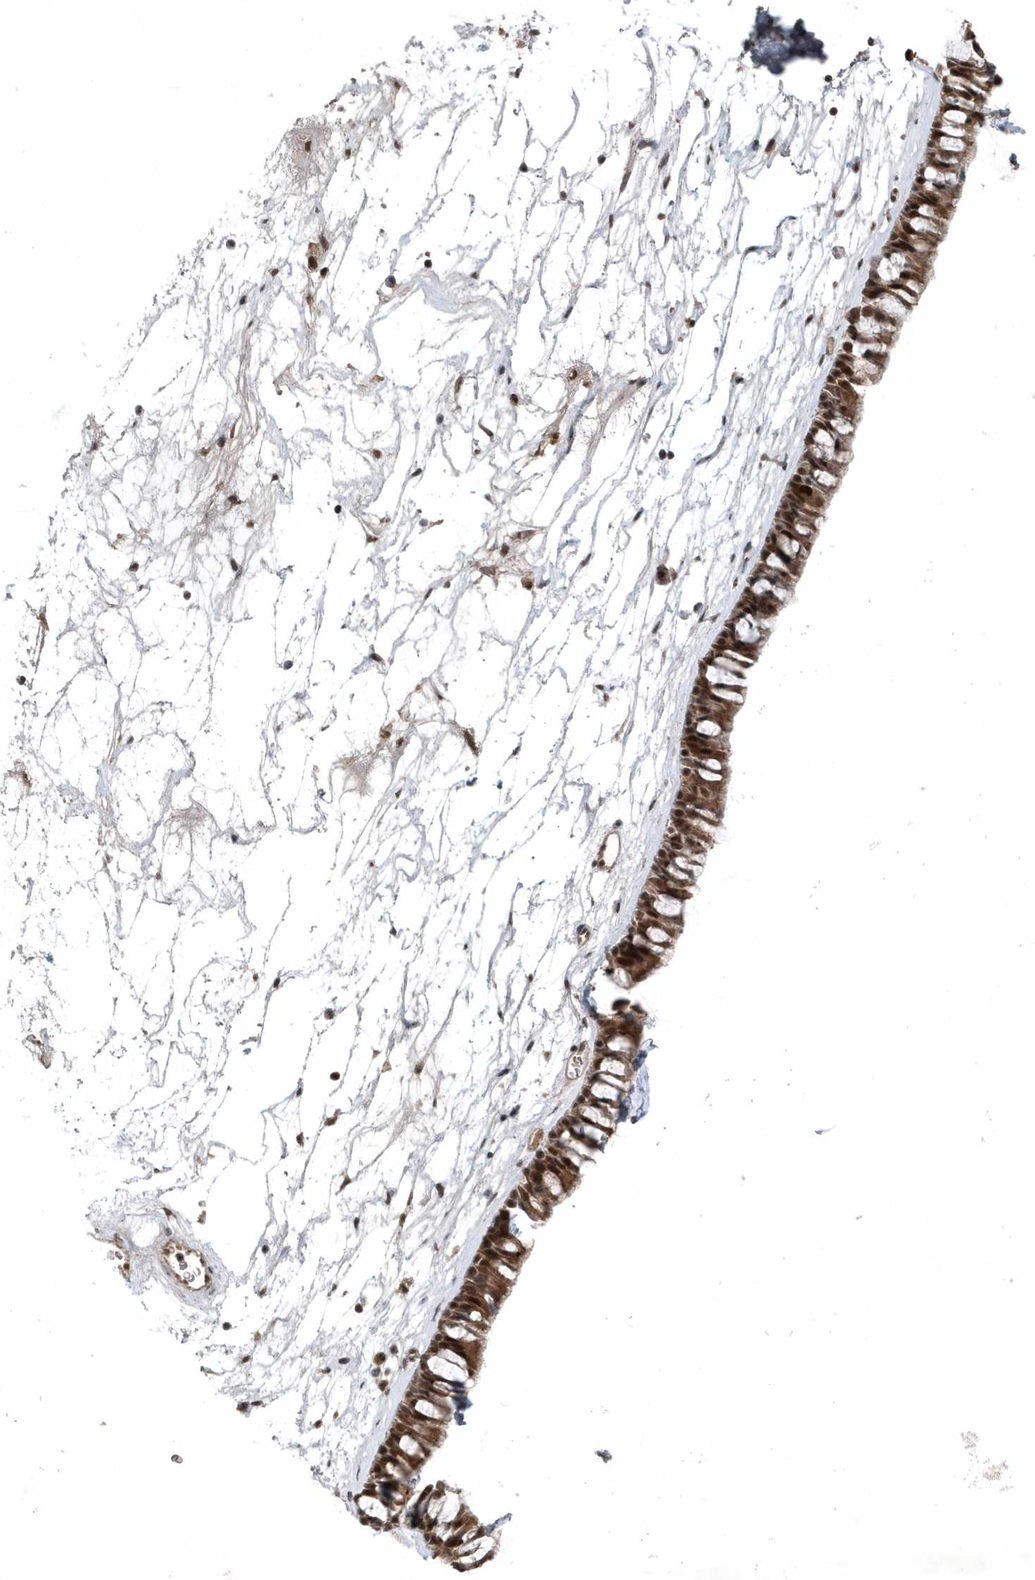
{"staining": {"intensity": "strong", "quantity": ">75%", "location": "cytoplasmic/membranous,nuclear"}, "tissue": "nasopharynx", "cell_type": "Respiratory epithelial cells", "image_type": "normal", "snomed": [{"axis": "morphology", "description": "Normal tissue, NOS"}, {"axis": "topography", "description": "Nasopharynx"}], "caption": "A high-resolution image shows immunohistochemistry staining of normal nasopharynx, which displays strong cytoplasmic/membranous,nuclear expression in about >75% of respiratory epithelial cells.", "gene": "QTRT2", "patient": {"sex": "male", "age": 64}}